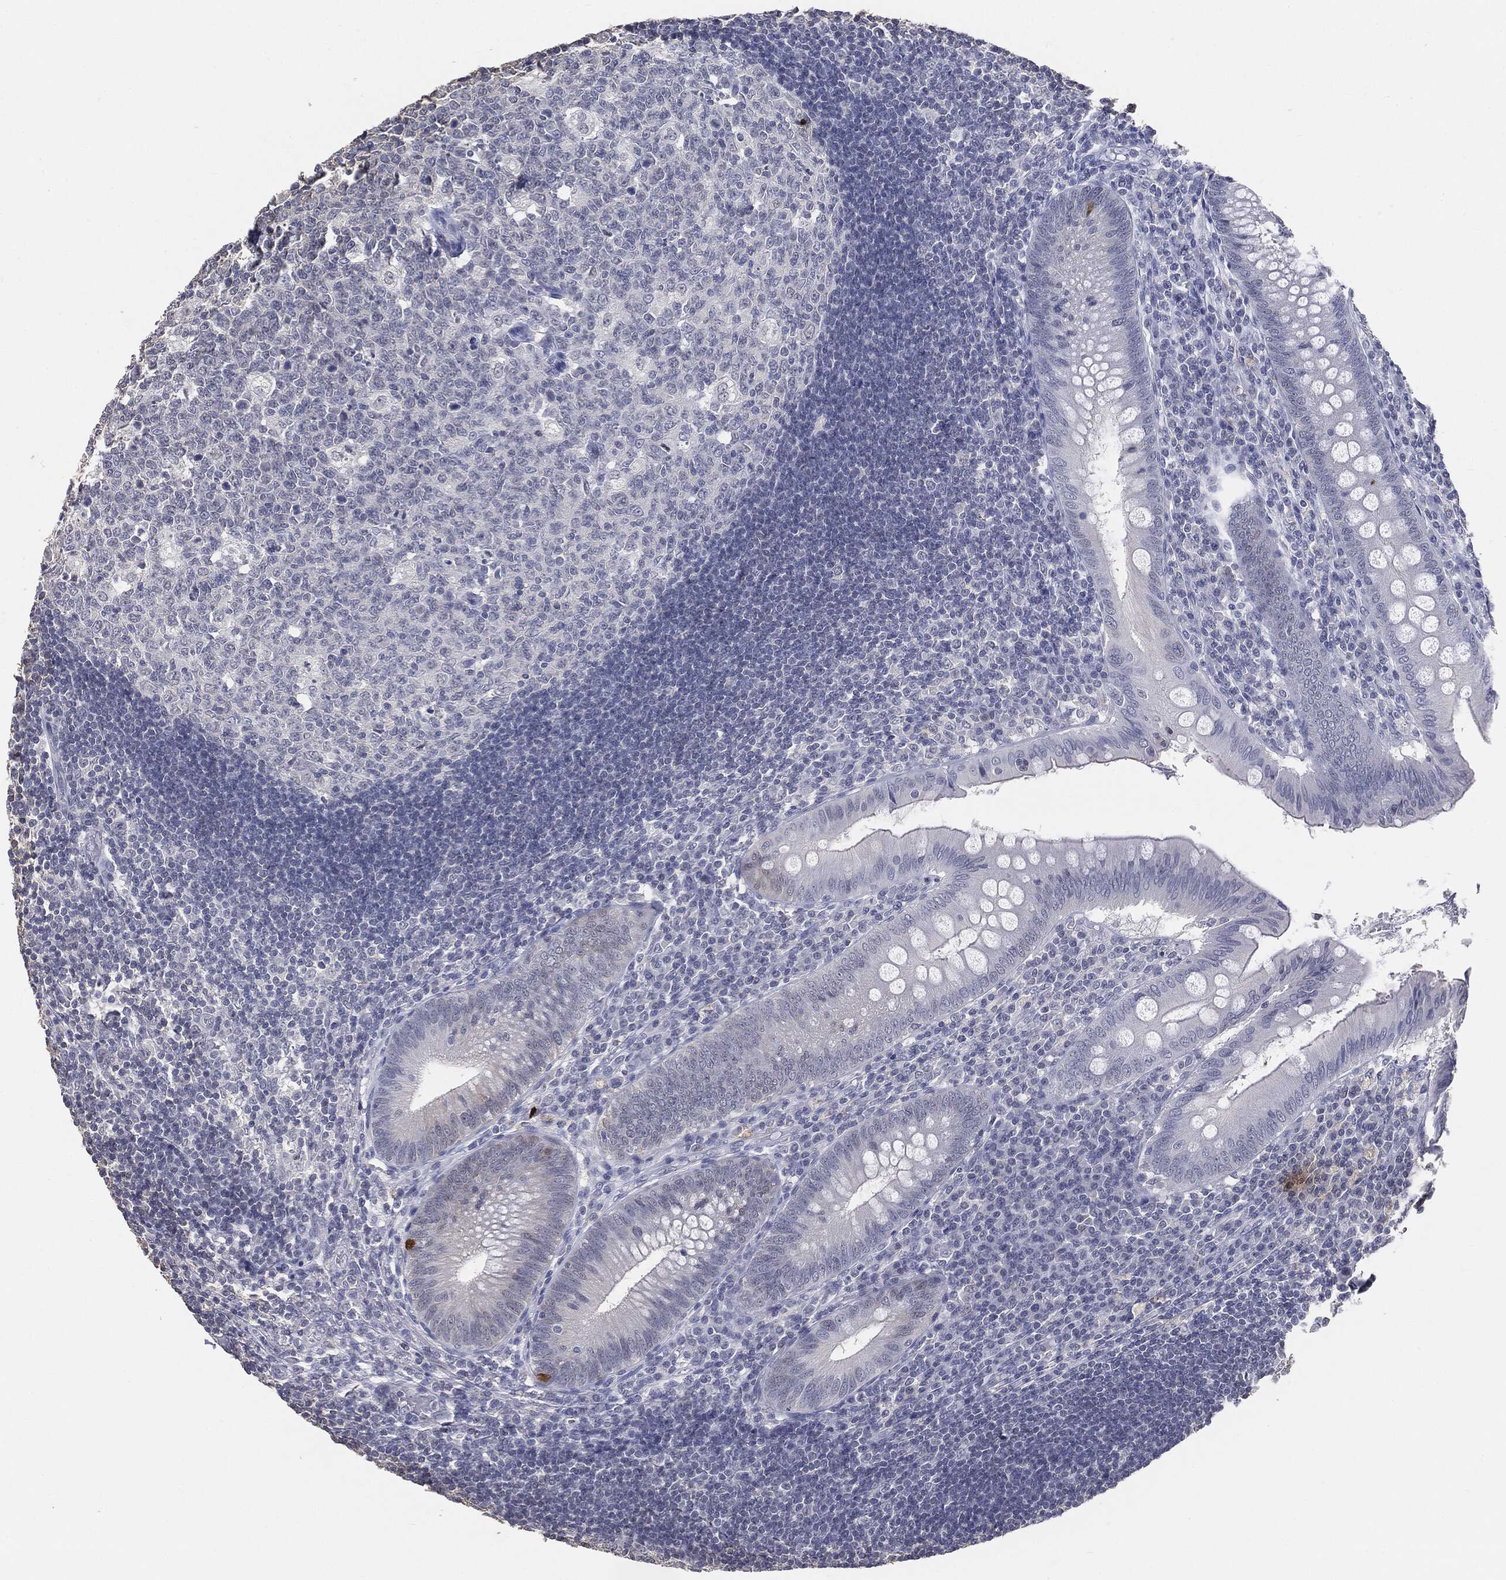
{"staining": {"intensity": "strong", "quantity": "<25%", "location": "cytoplasmic/membranous"}, "tissue": "appendix", "cell_type": "Glandular cells", "image_type": "normal", "snomed": [{"axis": "morphology", "description": "Normal tissue, NOS"}, {"axis": "morphology", "description": "Inflammation, NOS"}, {"axis": "topography", "description": "Appendix"}], "caption": "Immunohistochemical staining of unremarkable human appendix shows <25% levels of strong cytoplasmic/membranous protein staining in about <25% of glandular cells.", "gene": "SLC2A2", "patient": {"sex": "male", "age": 16}}